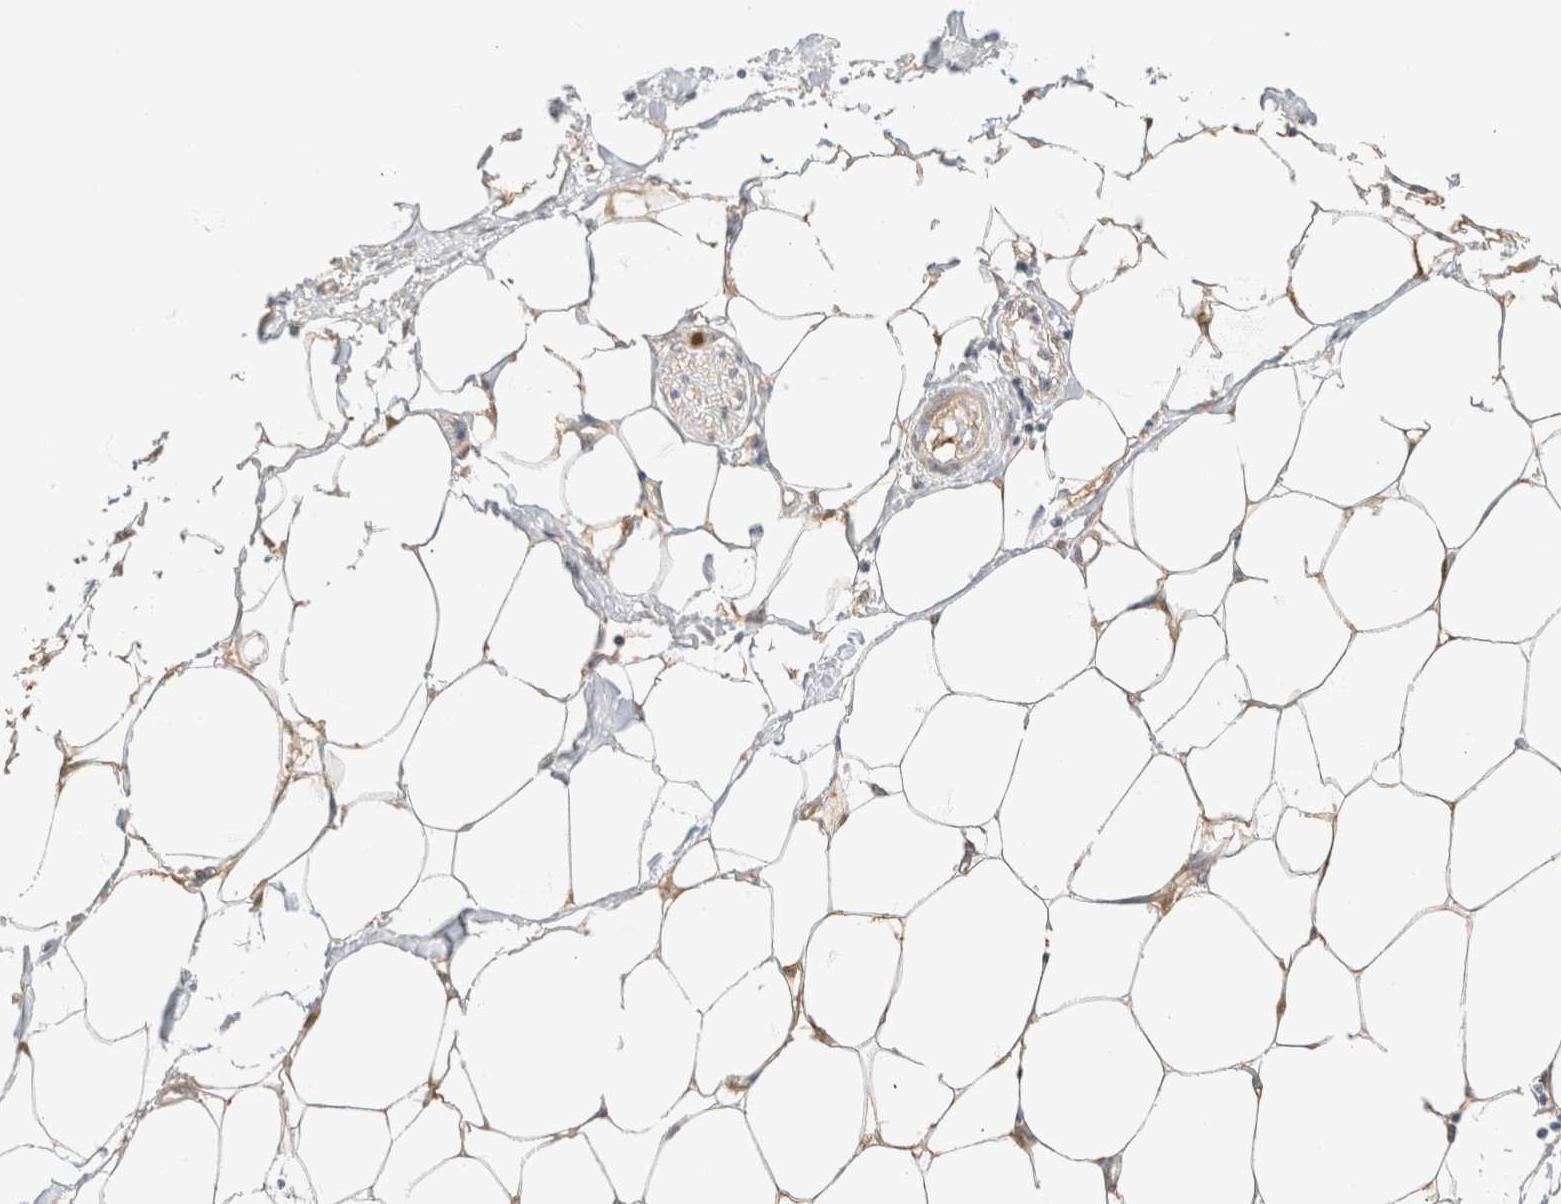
{"staining": {"intensity": "moderate", "quantity": ">75%", "location": "cytoplasmic/membranous"}, "tissue": "adipose tissue", "cell_type": "Adipocytes", "image_type": "normal", "snomed": [{"axis": "morphology", "description": "Normal tissue, NOS"}, {"axis": "morphology", "description": "Adenocarcinoma, NOS"}, {"axis": "topography", "description": "Colon"}, {"axis": "topography", "description": "Peripheral nerve tissue"}], "caption": "Immunohistochemical staining of normal human adipose tissue reveals medium levels of moderate cytoplasmic/membranous positivity in approximately >75% of adipocytes.", "gene": "GPI", "patient": {"sex": "male", "age": 14}}